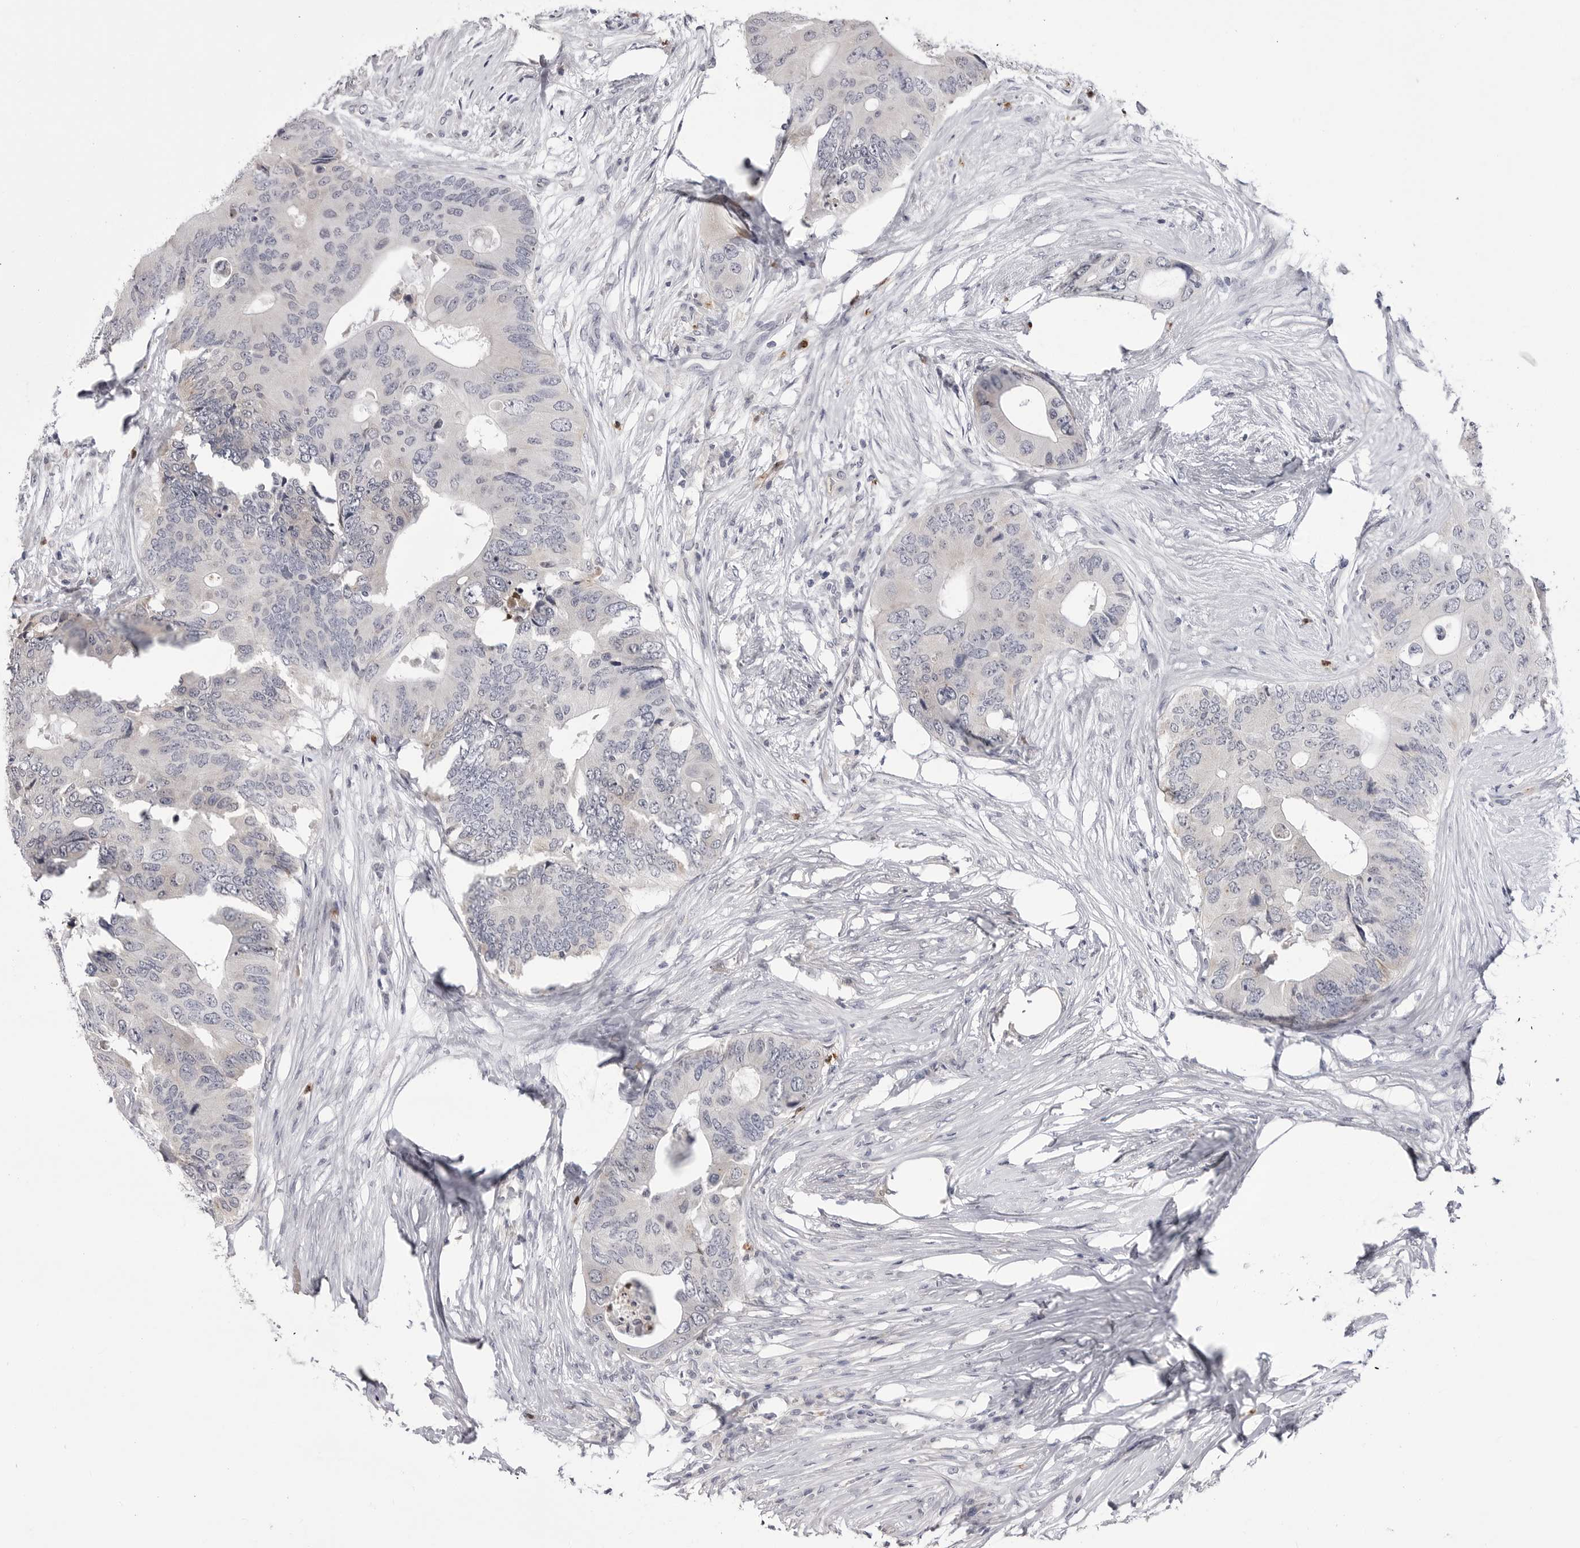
{"staining": {"intensity": "negative", "quantity": "none", "location": "none"}, "tissue": "colorectal cancer", "cell_type": "Tumor cells", "image_type": "cancer", "snomed": [{"axis": "morphology", "description": "Adenocarcinoma, NOS"}, {"axis": "topography", "description": "Colon"}], "caption": "Immunohistochemical staining of human colorectal cancer (adenocarcinoma) shows no significant positivity in tumor cells. (IHC, brightfield microscopy, high magnification).", "gene": "STAP2", "patient": {"sex": "male", "age": 71}}